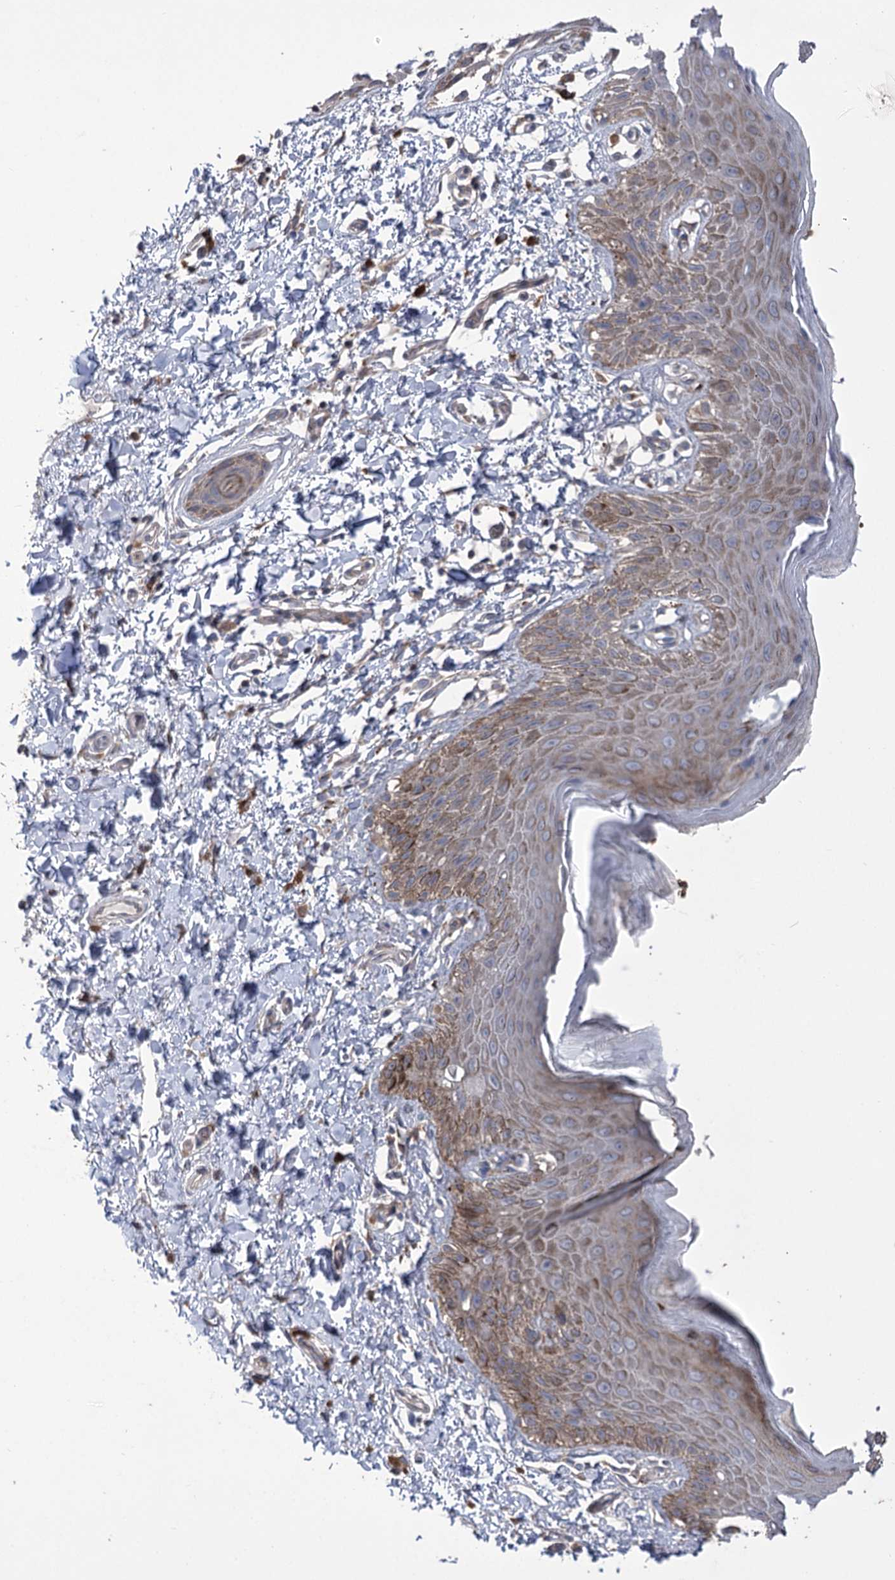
{"staining": {"intensity": "moderate", "quantity": "<25%", "location": "cytoplasmic/membranous"}, "tissue": "skin", "cell_type": "Epidermal cells", "image_type": "normal", "snomed": [{"axis": "morphology", "description": "Normal tissue, NOS"}, {"axis": "topography", "description": "Anal"}], "caption": "Protein staining shows moderate cytoplasmic/membranous staining in approximately <25% of epidermal cells in benign skin.", "gene": "TRUB1", "patient": {"sex": "male", "age": 44}}